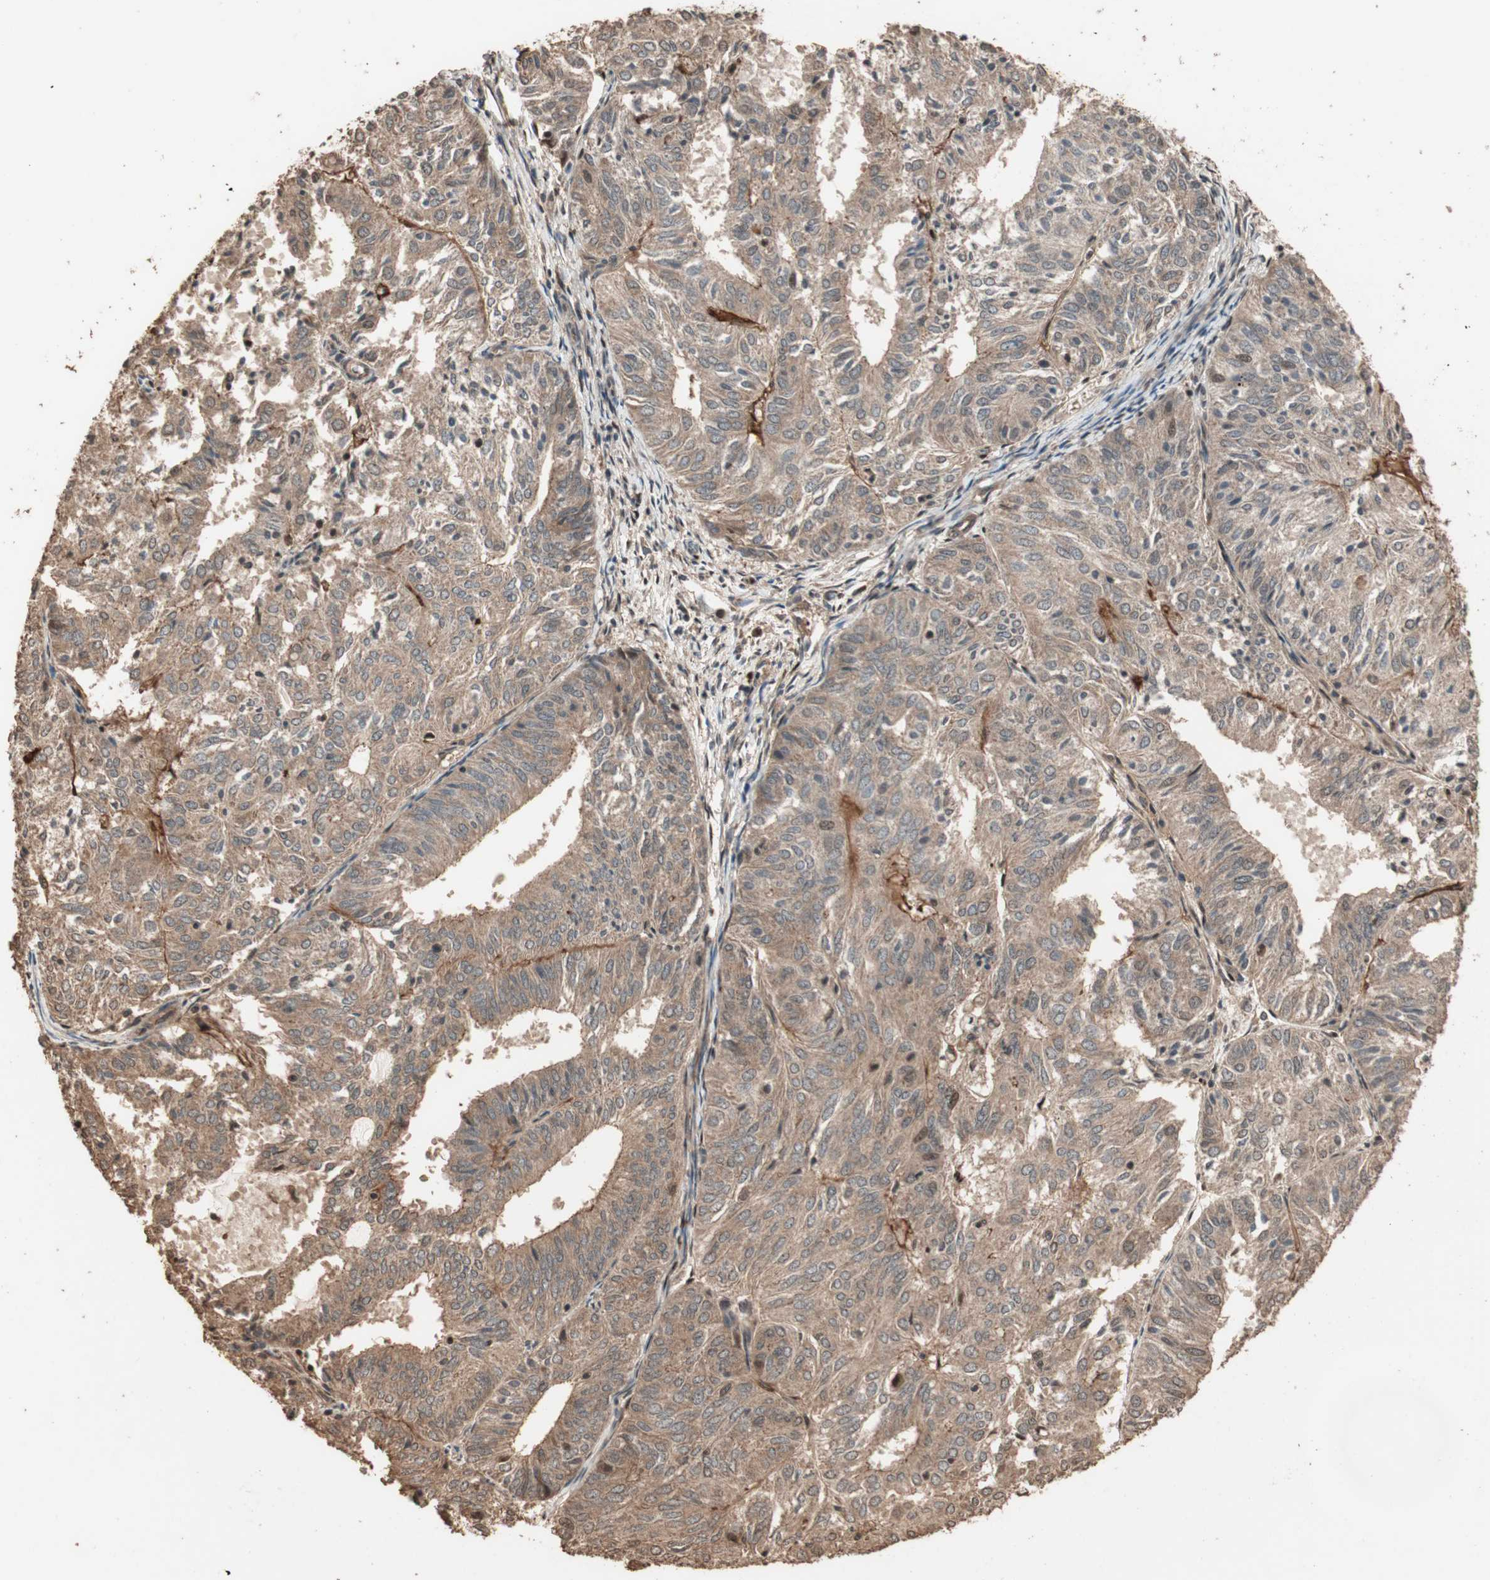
{"staining": {"intensity": "moderate", "quantity": ">75%", "location": "cytoplasmic/membranous"}, "tissue": "endometrial cancer", "cell_type": "Tumor cells", "image_type": "cancer", "snomed": [{"axis": "morphology", "description": "Adenocarcinoma, NOS"}, {"axis": "topography", "description": "Uterus"}], "caption": "A brown stain shows moderate cytoplasmic/membranous staining of a protein in human adenocarcinoma (endometrial) tumor cells. (Stains: DAB in brown, nuclei in blue, Microscopy: brightfield microscopy at high magnification).", "gene": "USP20", "patient": {"sex": "female", "age": 60}}